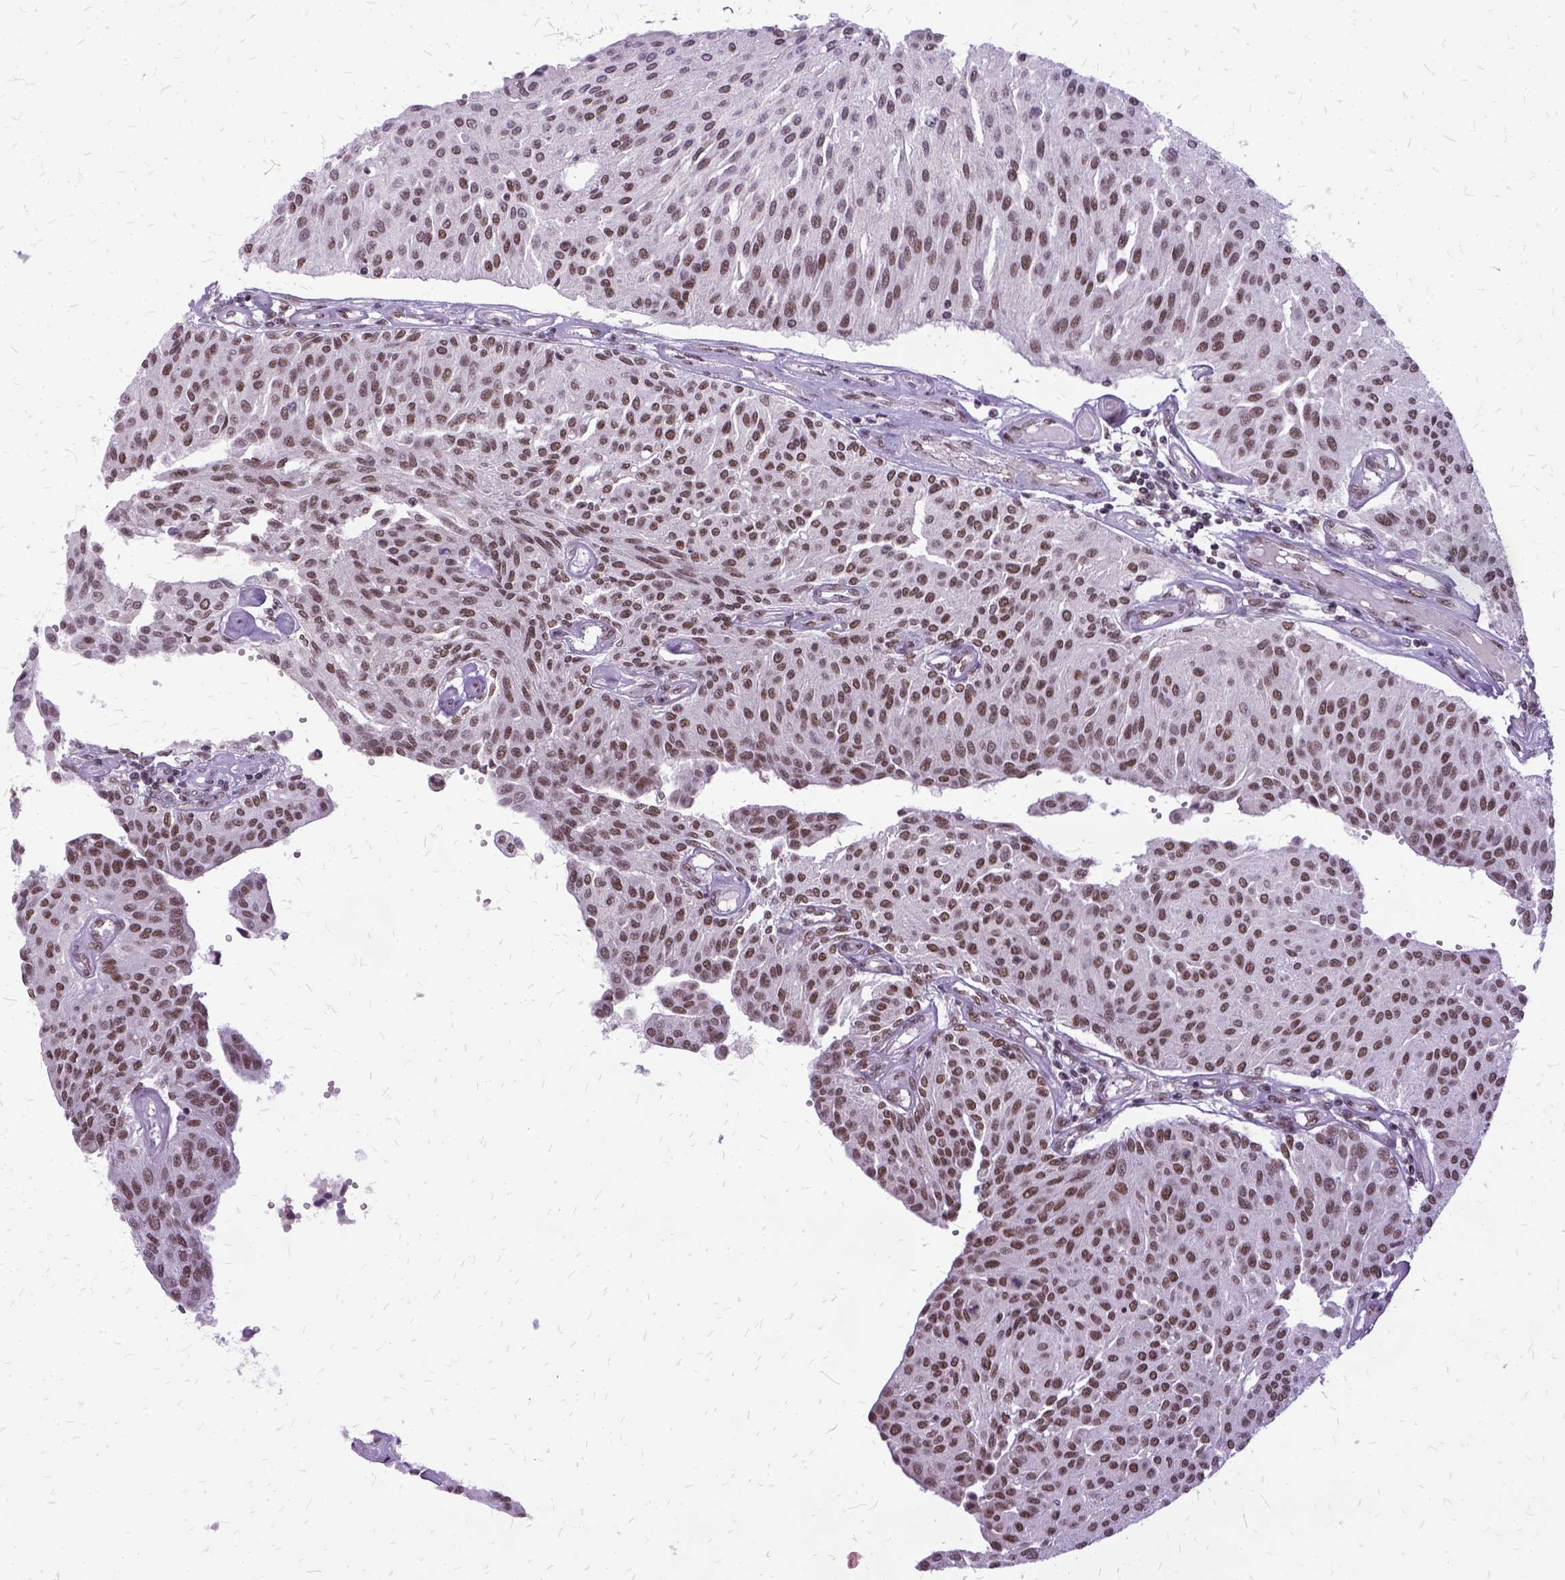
{"staining": {"intensity": "moderate", "quantity": ">75%", "location": "nuclear"}, "tissue": "urothelial cancer", "cell_type": "Tumor cells", "image_type": "cancer", "snomed": [{"axis": "morphology", "description": "Urothelial carcinoma, NOS"}, {"axis": "topography", "description": "Urinary bladder"}], "caption": "About >75% of tumor cells in urothelial cancer exhibit moderate nuclear protein expression as visualized by brown immunohistochemical staining.", "gene": "SETD1A", "patient": {"sex": "male", "age": 55}}